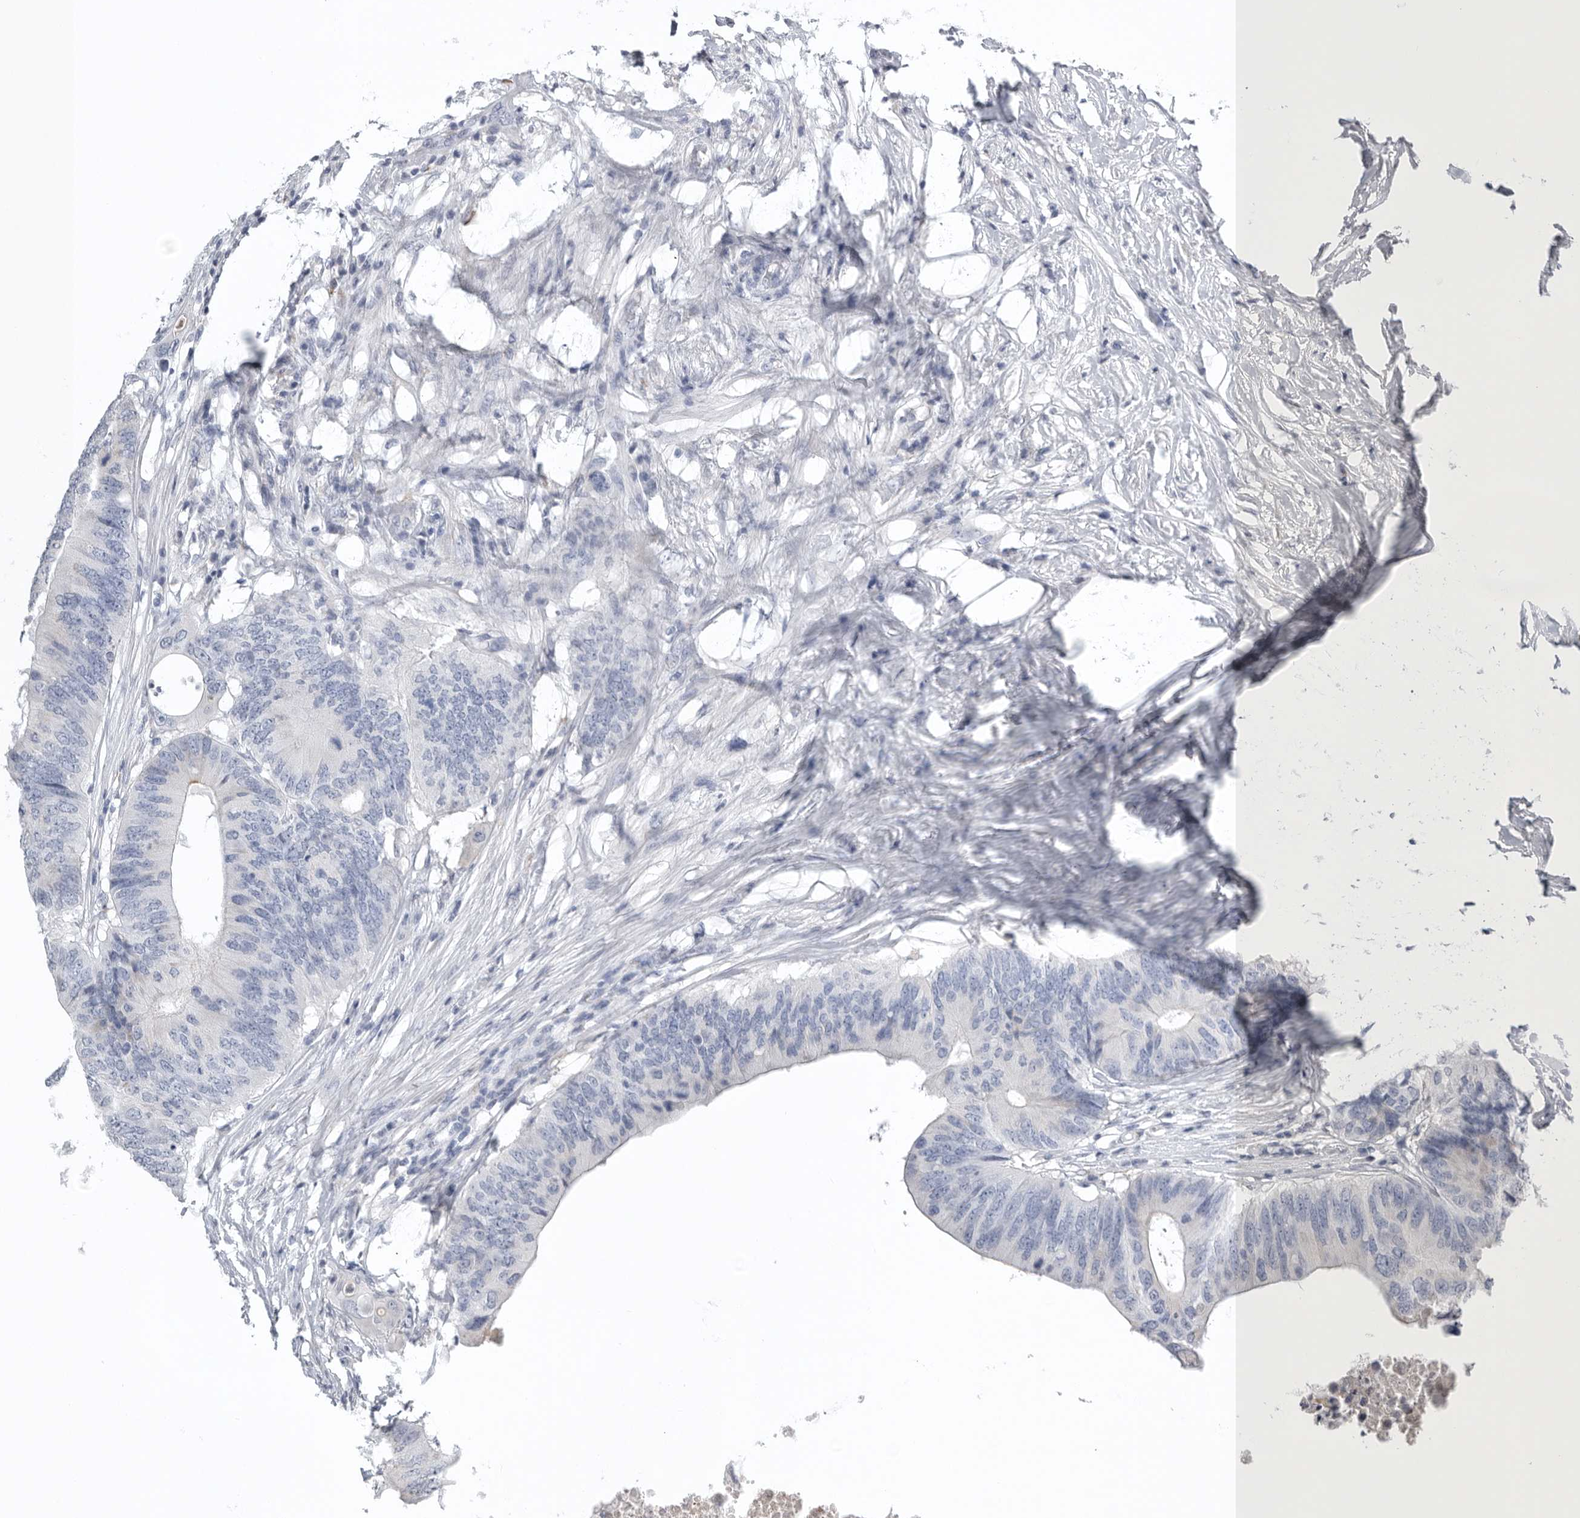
{"staining": {"intensity": "negative", "quantity": "none", "location": "none"}, "tissue": "colorectal cancer", "cell_type": "Tumor cells", "image_type": "cancer", "snomed": [{"axis": "morphology", "description": "Adenocarcinoma, NOS"}, {"axis": "topography", "description": "Colon"}], "caption": "Immunohistochemistry (IHC) micrograph of neoplastic tissue: colorectal cancer stained with DAB shows no significant protein positivity in tumor cells.", "gene": "TIMP1", "patient": {"sex": "male", "age": 71}}